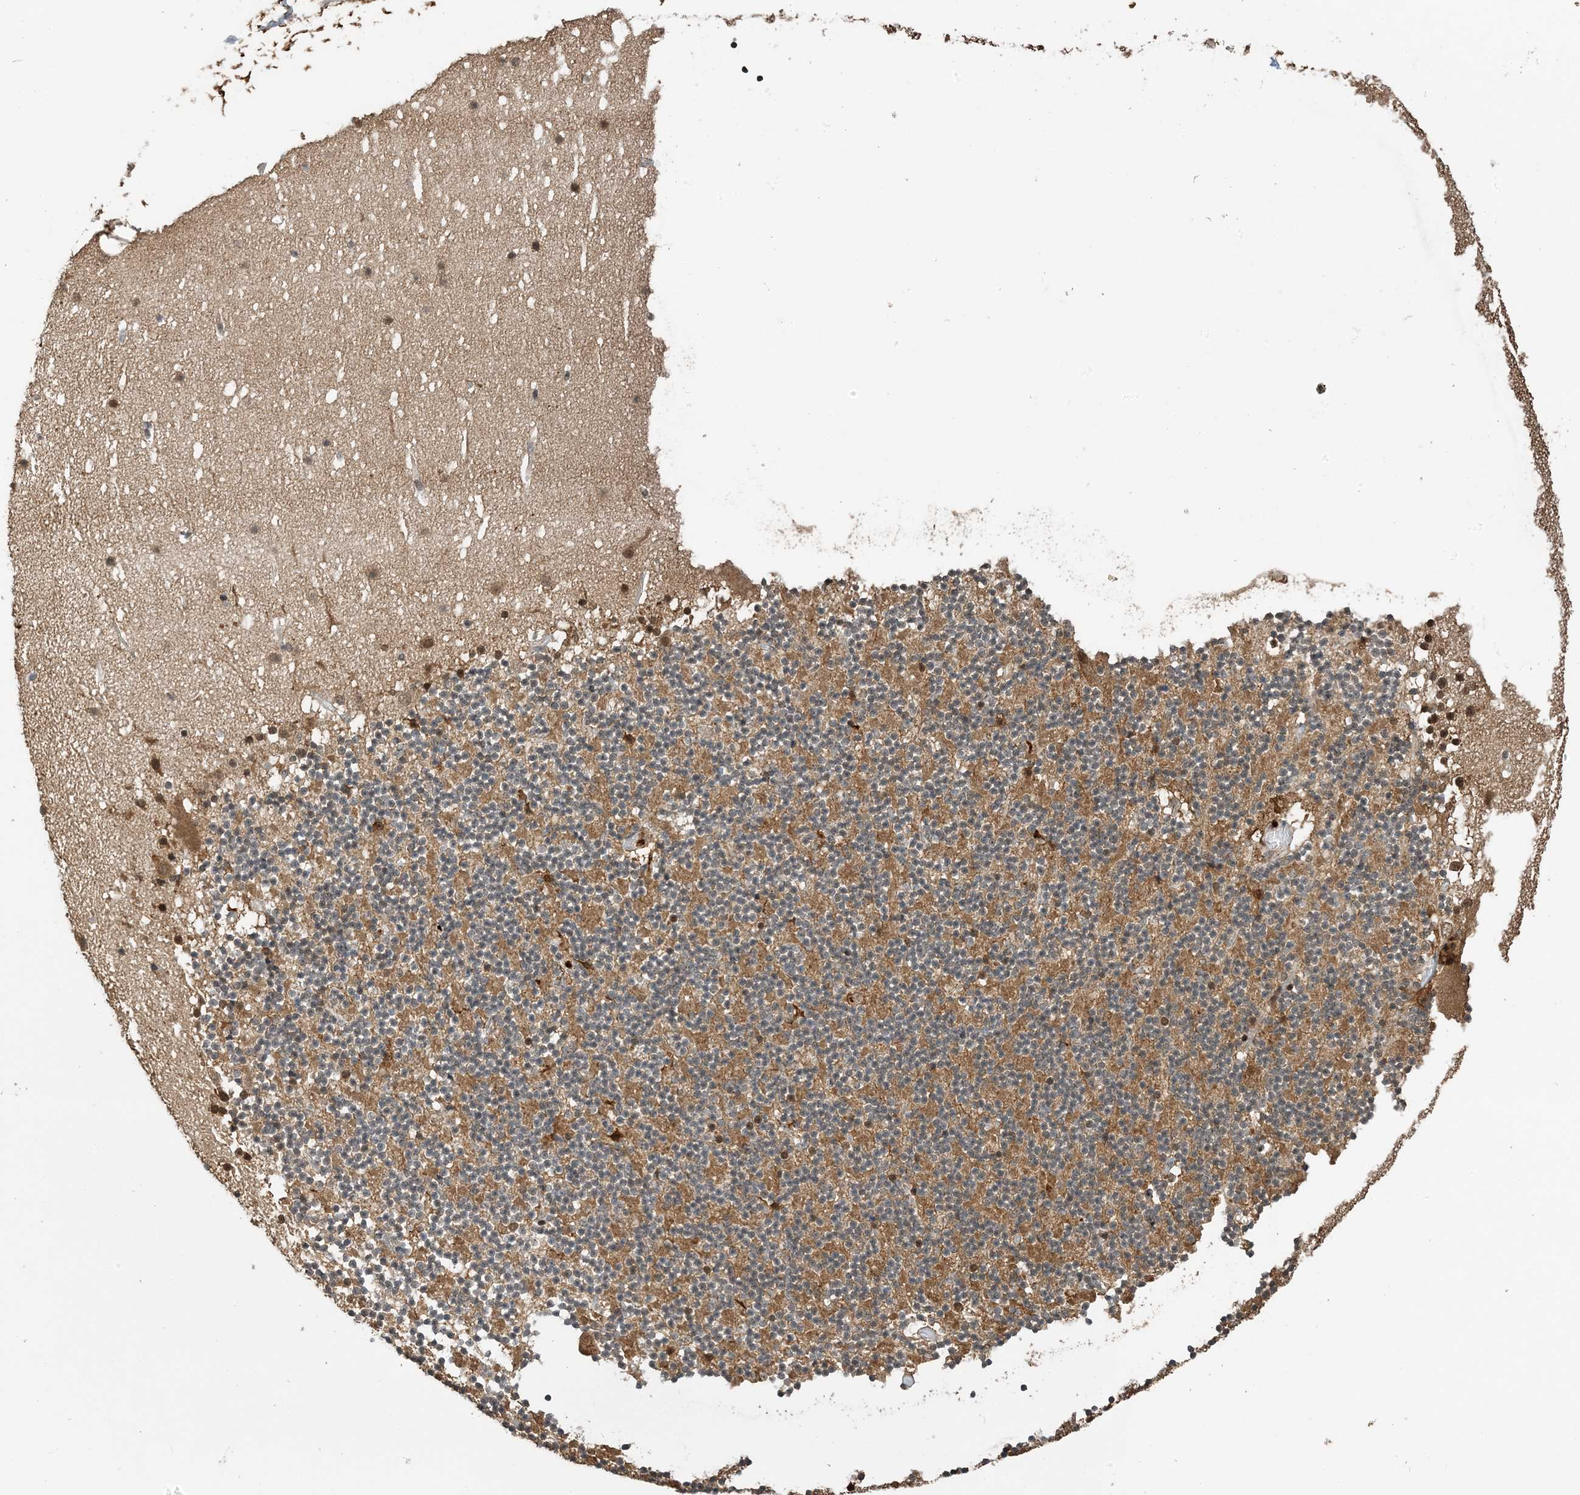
{"staining": {"intensity": "moderate", "quantity": ">75%", "location": "cytoplasmic/membranous,nuclear"}, "tissue": "cerebellum", "cell_type": "Cells in granular layer", "image_type": "normal", "snomed": [{"axis": "morphology", "description": "Normal tissue, NOS"}, {"axis": "topography", "description": "Cerebellum"}], "caption": "IHC micrograph of benign human cerebellum stained for a protein (brown), which reveals medium levels of moderate cytoplasmic/membranous,nuclear positivity in about >75% of cells in granular layer.", "gene": "ACYP2", "patient": {"sex": "male", "age": 57}}